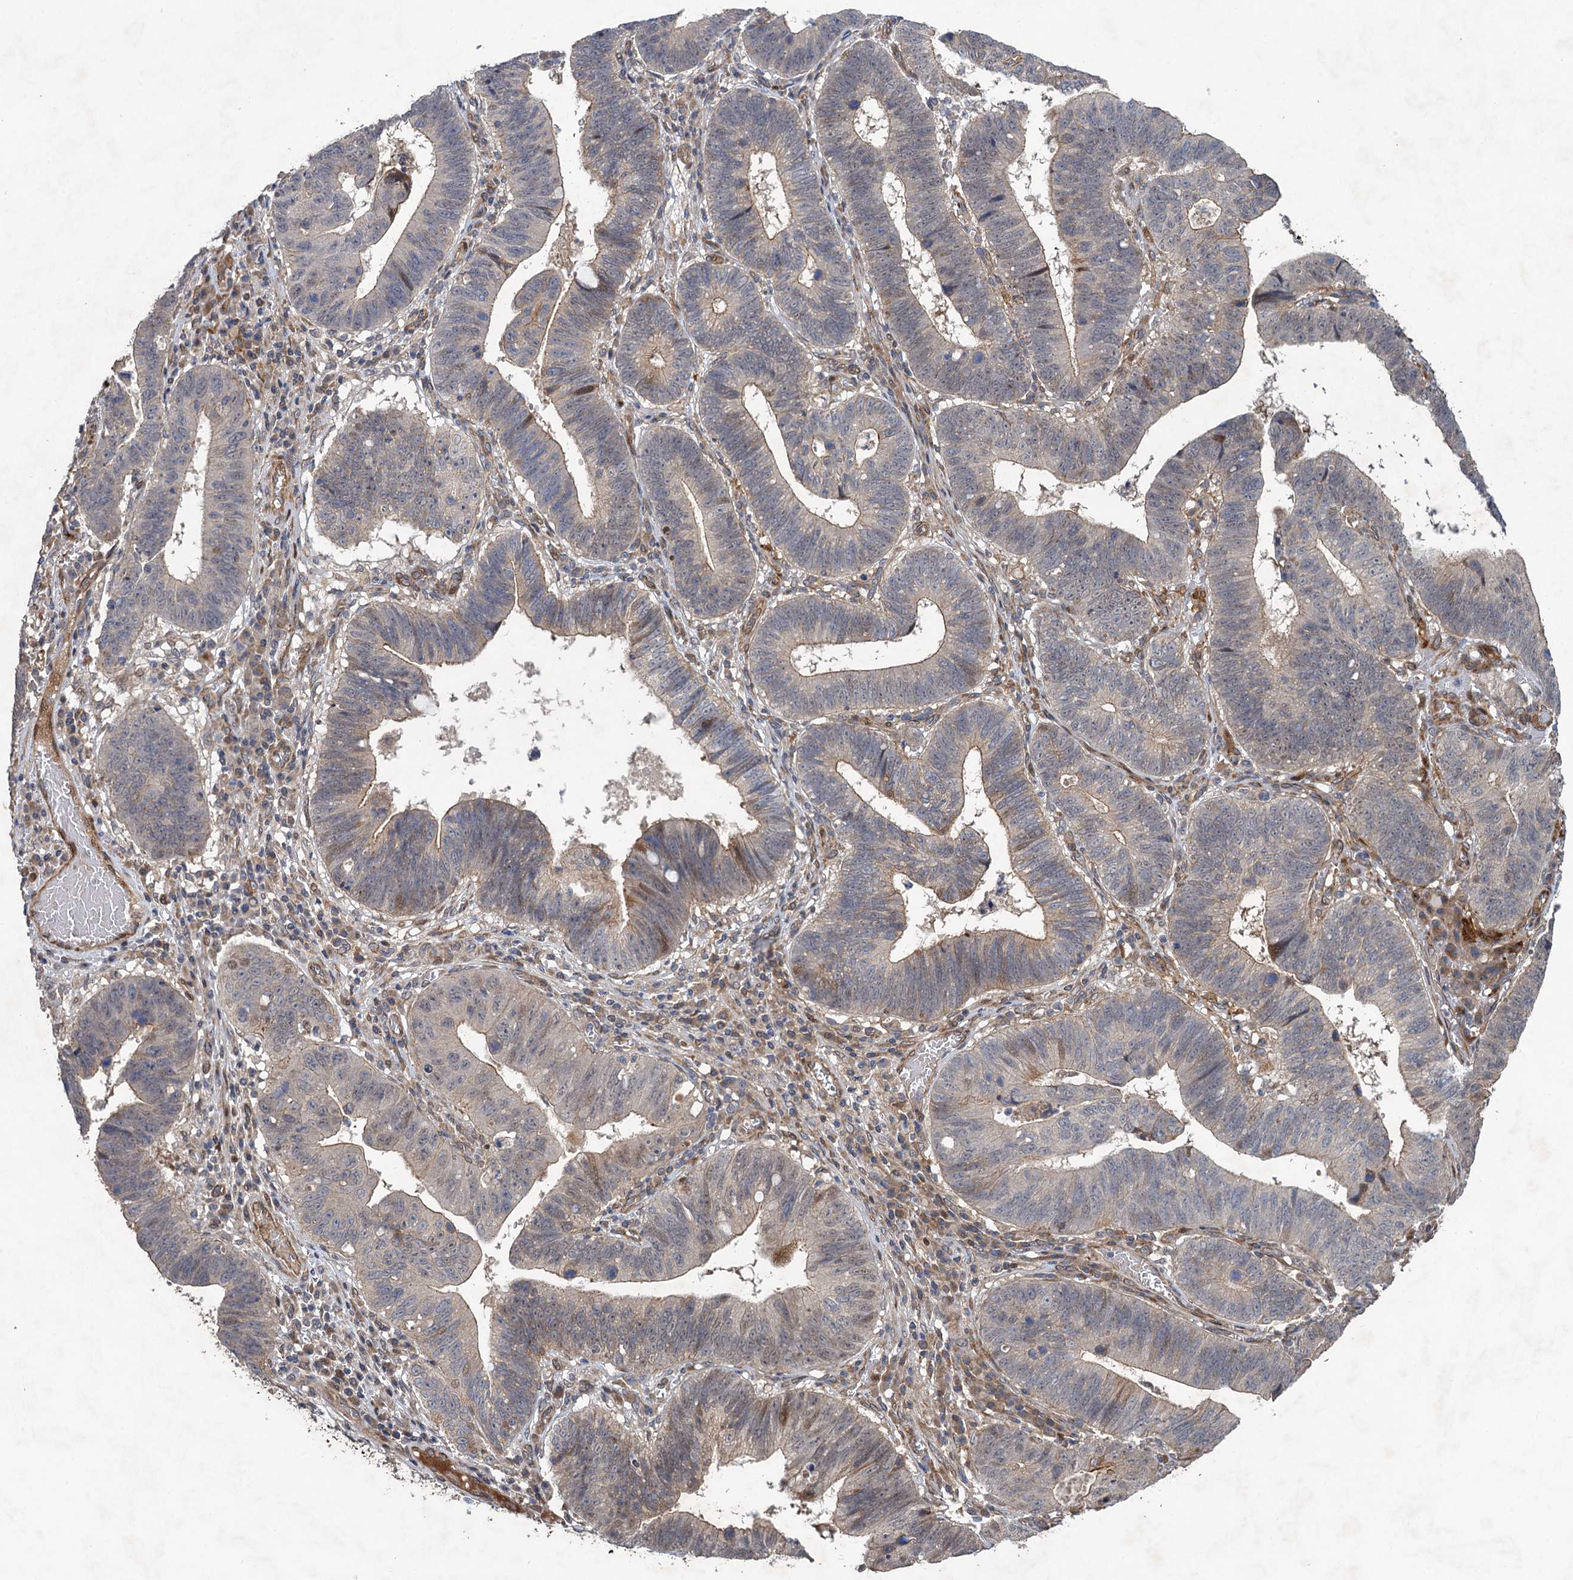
{"staining": {"intensity": "weak", "quantity": "<25%", "location": "nuclear"}, "tissue": "stomach cancer", "cell_type": "Tumor cells", "image_type": "cancer", "snomed": [{"axis": "morphology", "description": "Adenocarcinoma, NOS"}, {"axis": "topography", "description": "Stomach"}], "caption": "An immunohistochemistry histopathology image of adenocarcinoma (stomach) is shown. There is no staining in tumor cells of adenocarcinoma (stomach).", "gene": "NUDT22", "patient": {"sex": "male", "age": 59}}